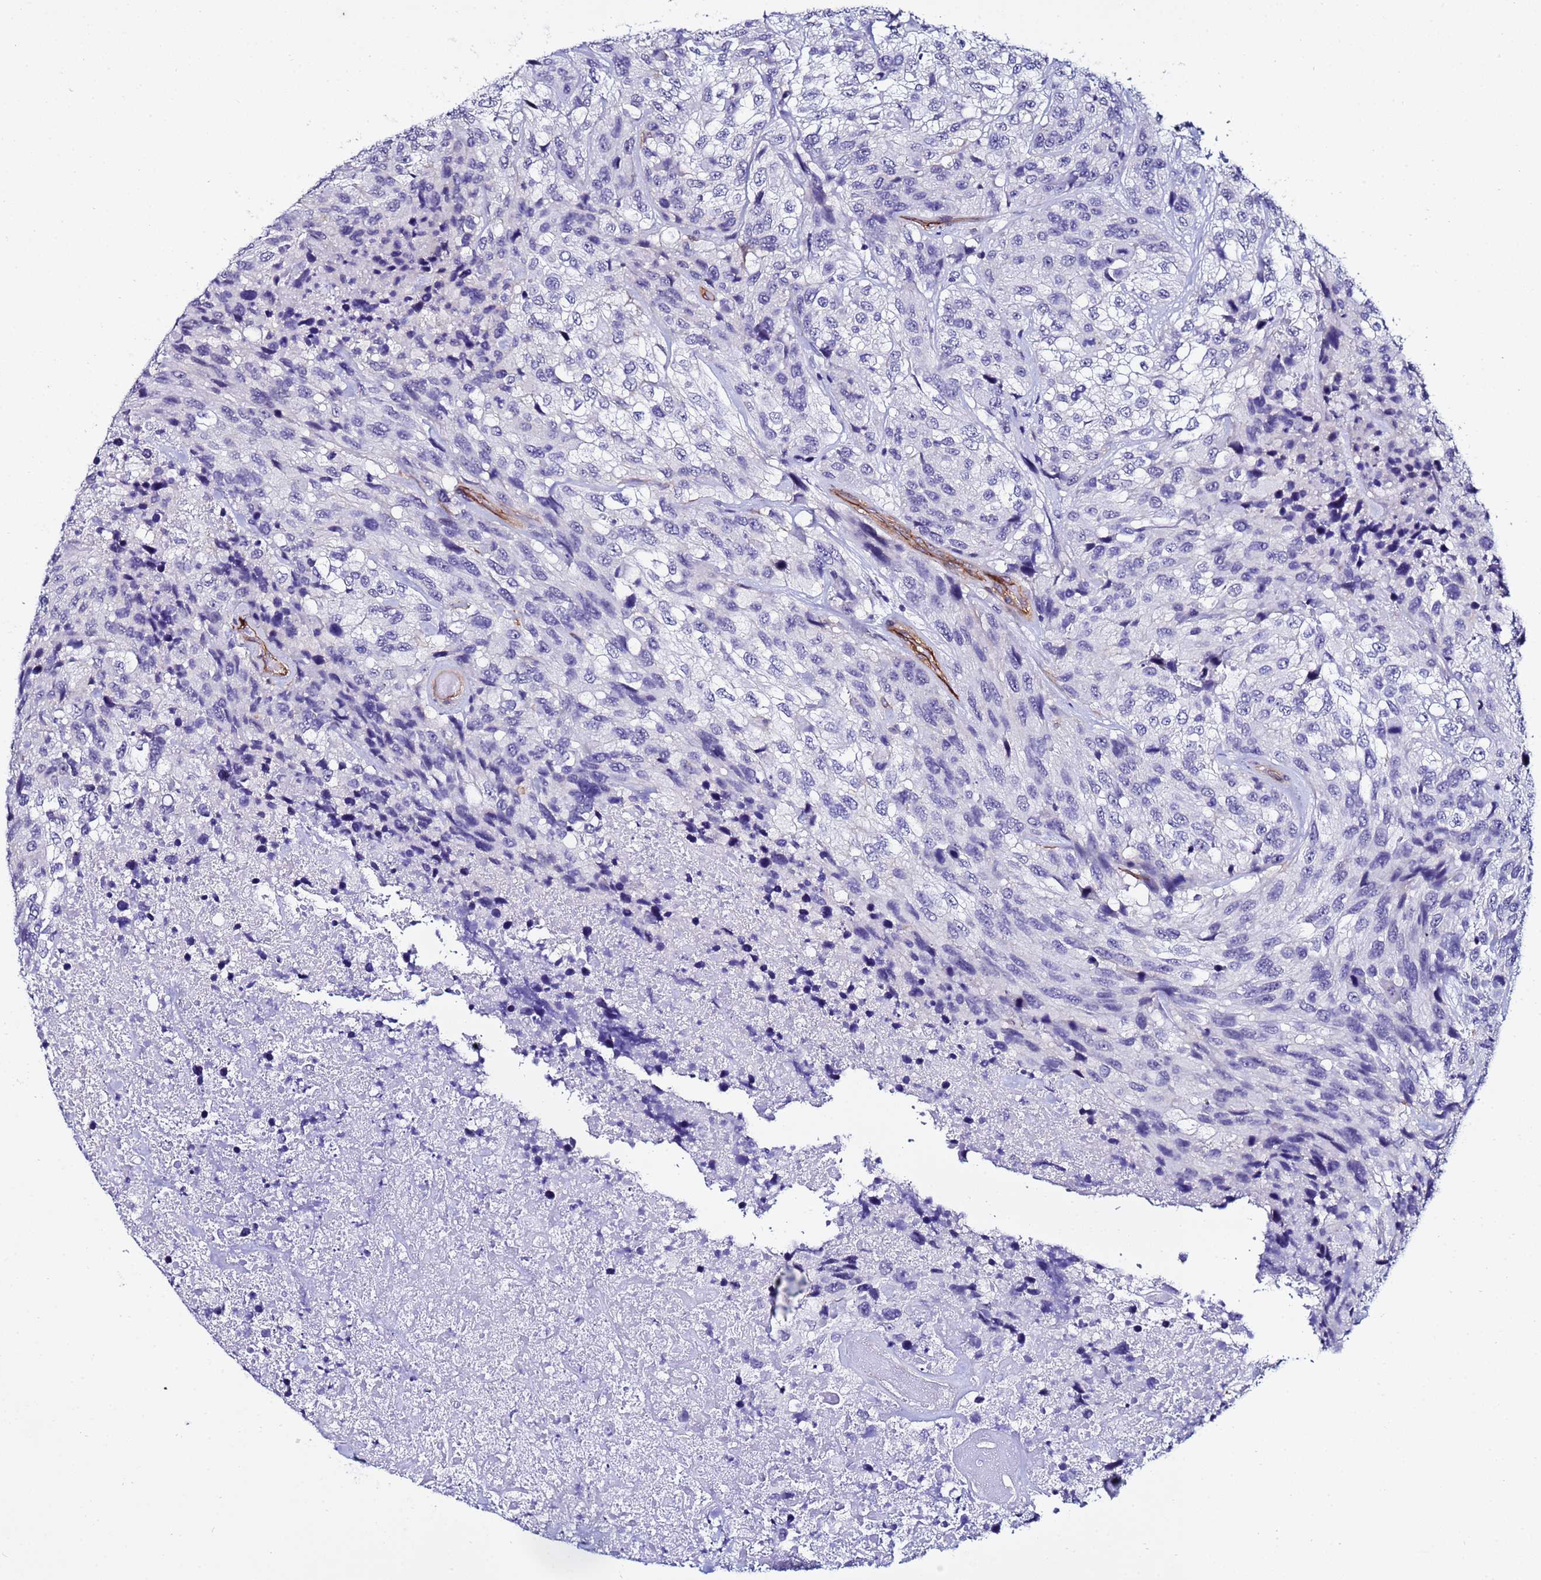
{"staining": {"intensity": "negative", "quantity": "none", "location": "none"}, "tissue": "urothelial cancer", "cell_type": "Tumor cells", "image_type": "cancer", "snomed": [{"axis": "morphology", "description": "Urothelial carcinoma, High grade"}, {"axis": "topography", "description": "Urinary bladder"}], "caption": "A histopathology image of high-grade urothelial carcinoma stained for a protein shows no brown staining in tumor cells.", "gene": "DEFB104A", "patient": {"sex": "female", "age": 70}}